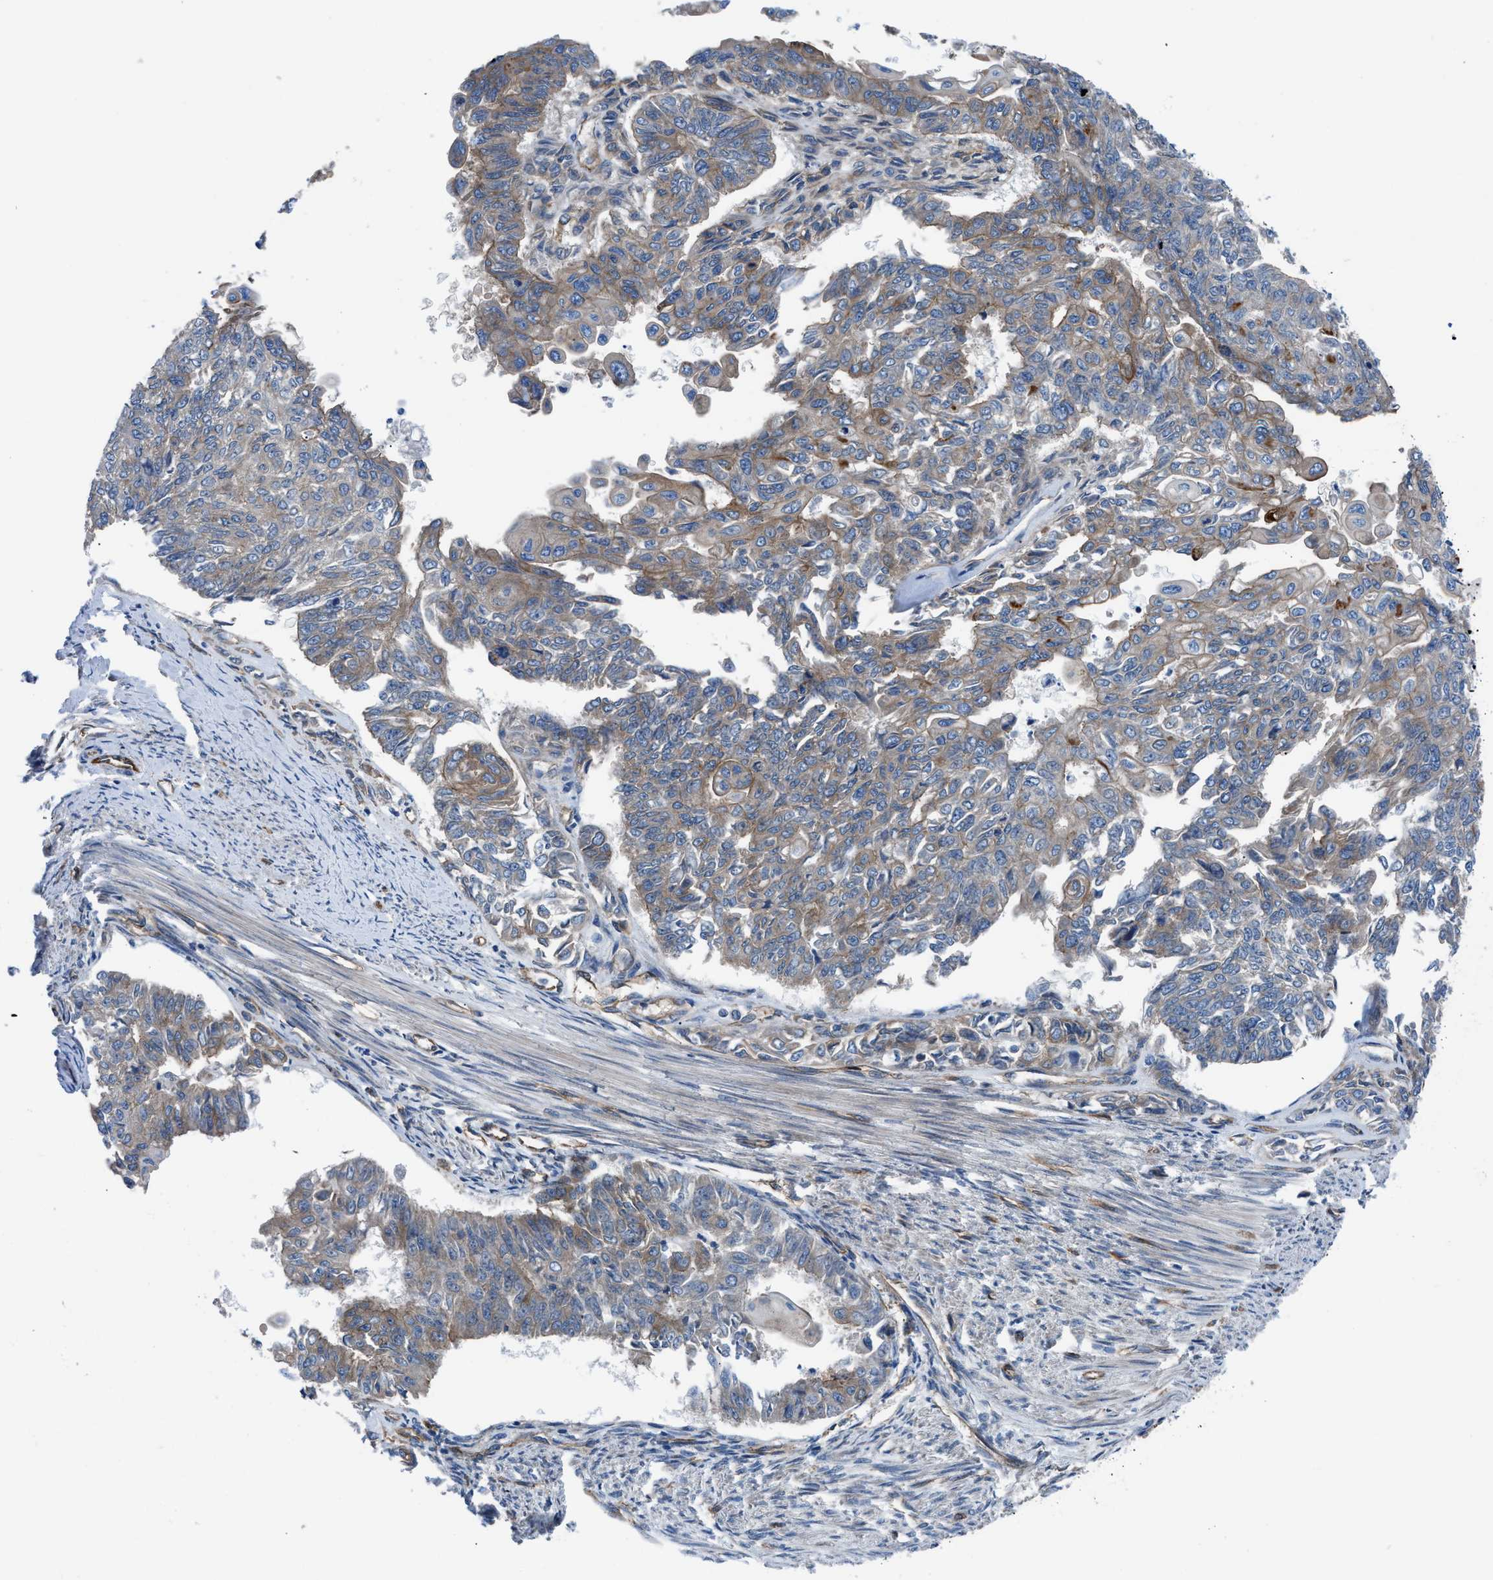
{"staining": {"intensity": "moderate", "quantity": ">75%", "location": "cytoplasmic/membranous"}, "tissue": "endometrial cancer", "cell_type": "Tumor cells", "image_type": "cancer", "snomed": [{"axis": "morphology", "description": "Adenocarcinoma, NOS"}, {"axis": "topography", "description": "Endometrium"}], "caption": "Protein staining demonstrates moderate cytoplasmic/membranous positivity in about >75% of tumor cells in adenocarcinoma (endometrial). The protein is stained brown, and the nuclei are stained in blue (DAB IHC with brightfield microscopy, high magnification).", "gene": "TRIP4", "patient": {"sex": "female", "age": 32}}